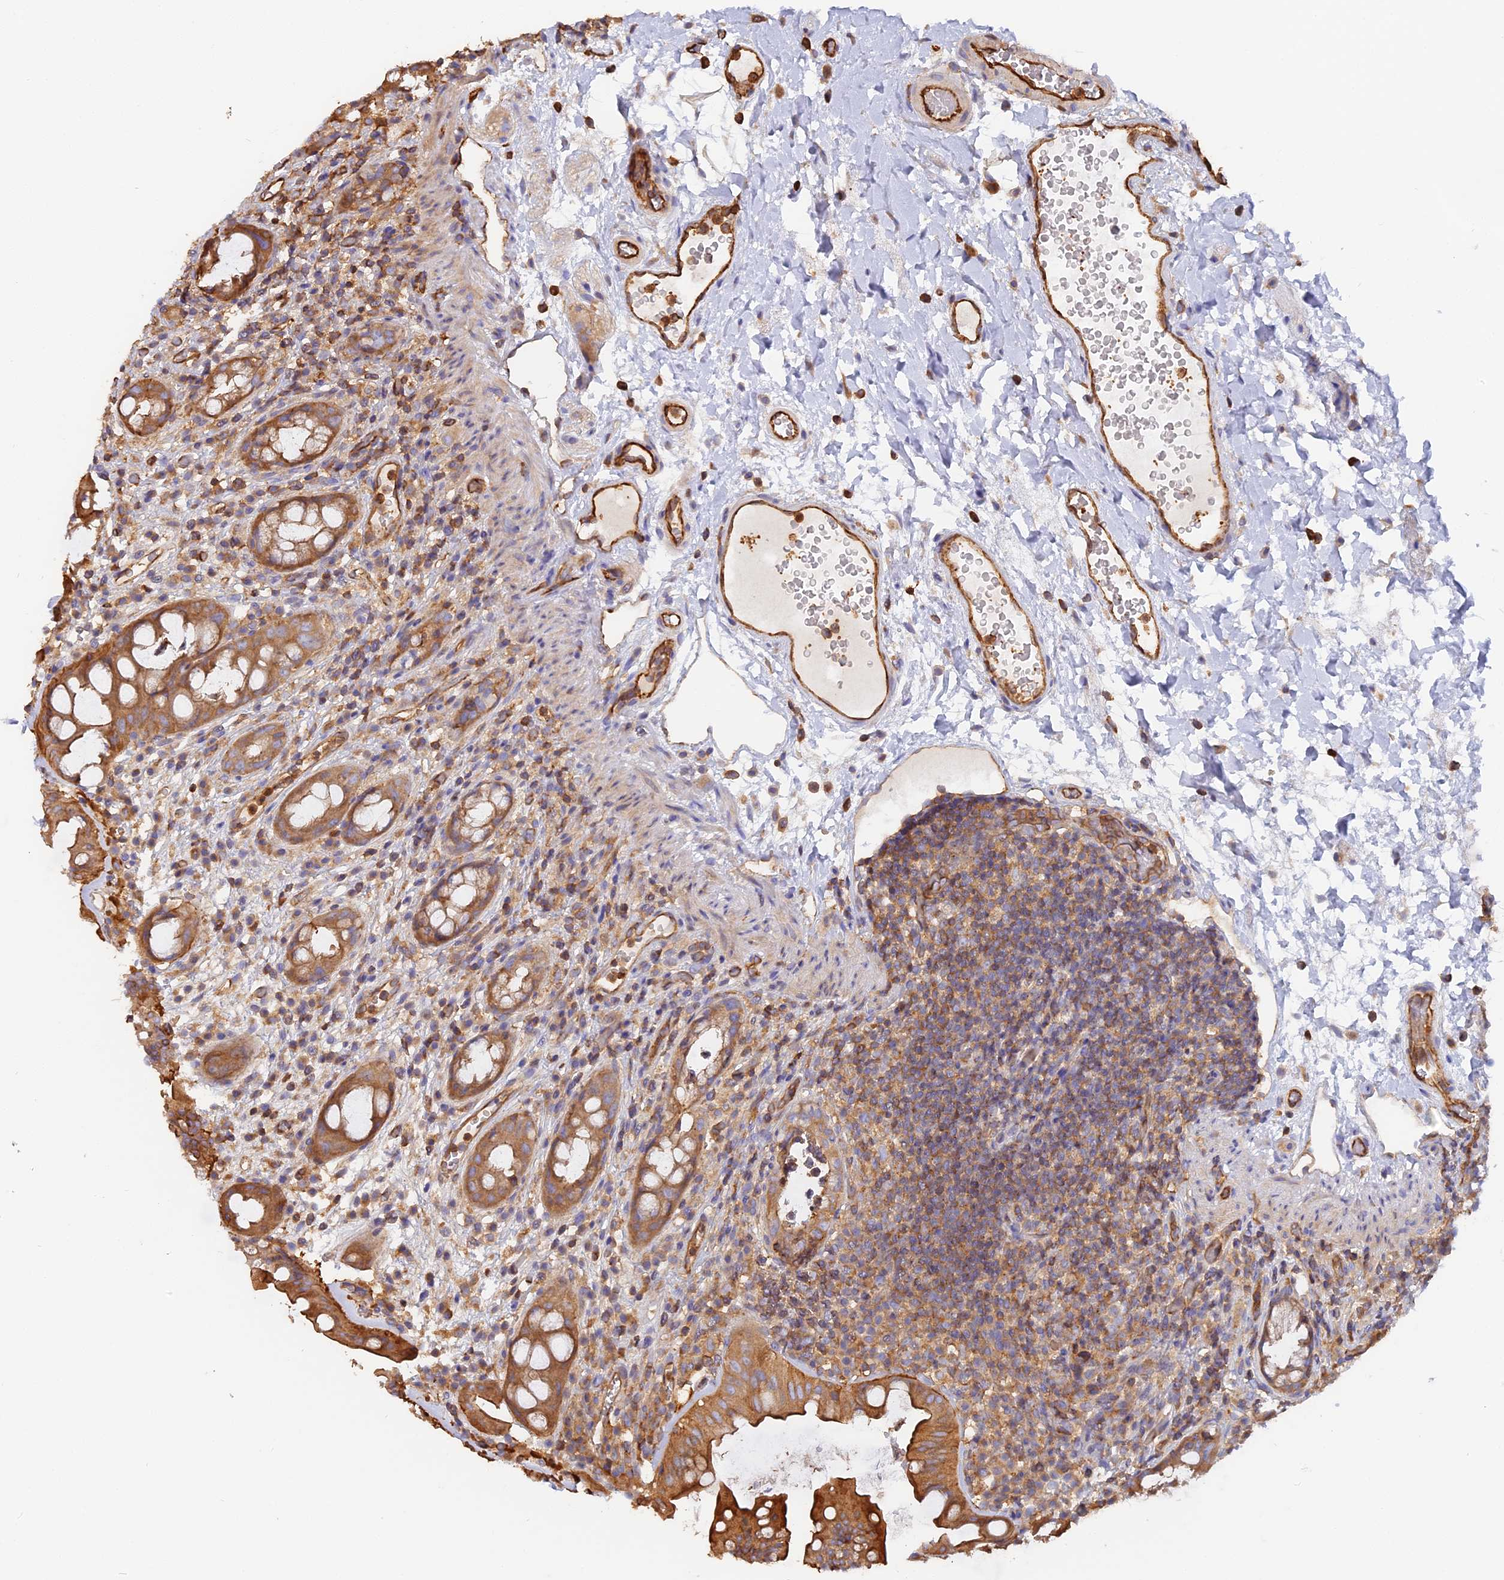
{"staining": {"intensity": "moderate", "quantity": ">75%", "location": "cytoplasmic/membranous"}, "tissue": "rectum", "cell_type": "Glandular cells", "image_type": "normal", "snomed": [{"axis": "morphology", "description": "Normal tissue, NOS"}, {"axis": "topography", "description": "Rectum"}], "caption": "Moderate cytoplasmic/membranous protein positivity is identified in approximately >75% of glandular cells in rectum.", "gene": "VPS18", "patient": {"sex": "female", "age": 57}}